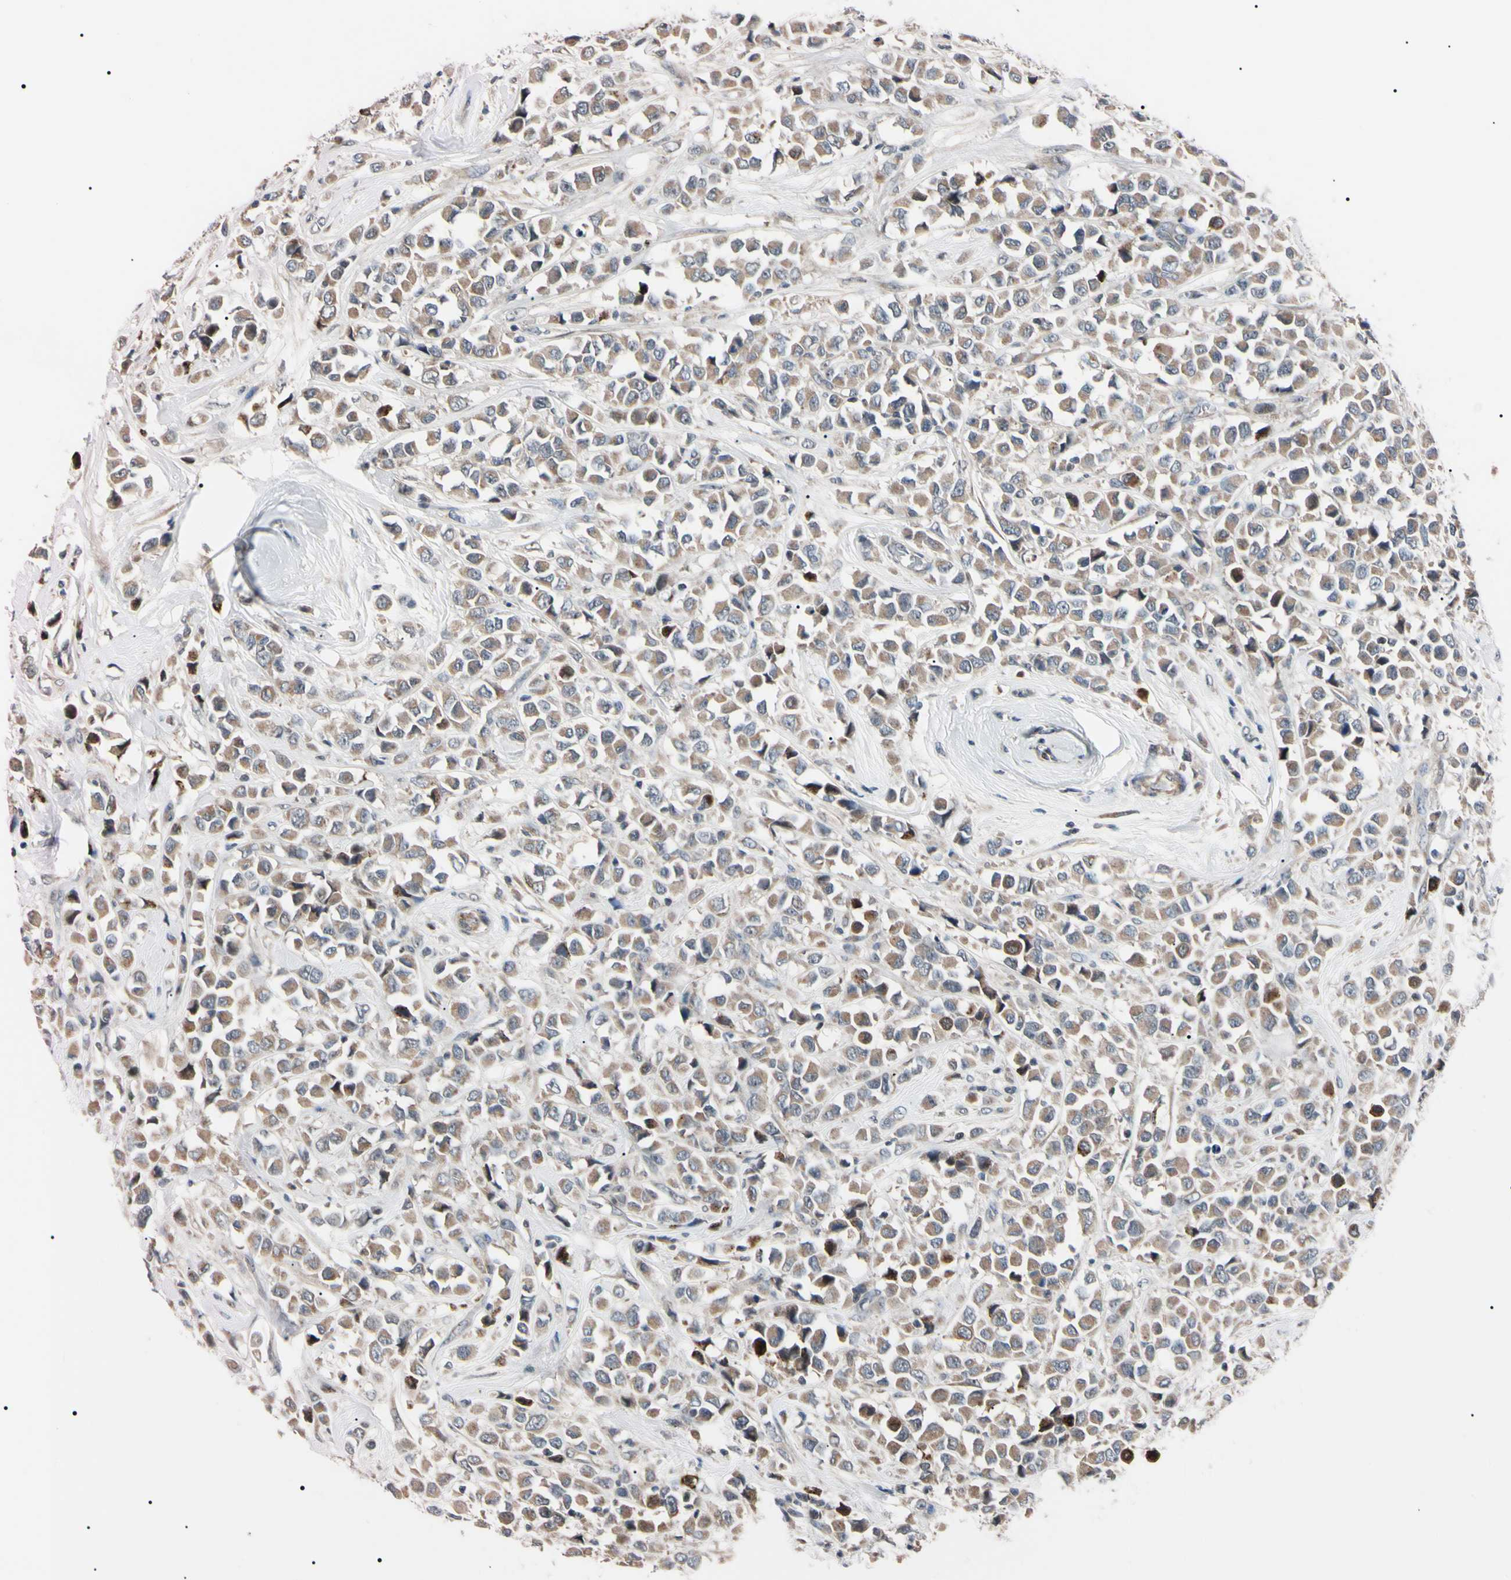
{"staining": {"intensity": "strong", "quantity": "<25%", "location": "cytoplasmic/membranous,nuclear"}, "tissue": "breast cancer", "cell_type": "Tumor cells", "image_type": "cancer", "snomed": [{"axis": "morphology", "description": "Duct carcinoma"}, {"axis": "topography", "description": "Breast"}], "caption": "High-power microscopy captured an IHC histopathology image of breast intraductal carcinoma, revealing strong cytoplasmic/membranous and nuclear staining in approximately <25% of tumor cells.", "gene": "TRAF5", "patient": {"sex": "female", "age": 61}}